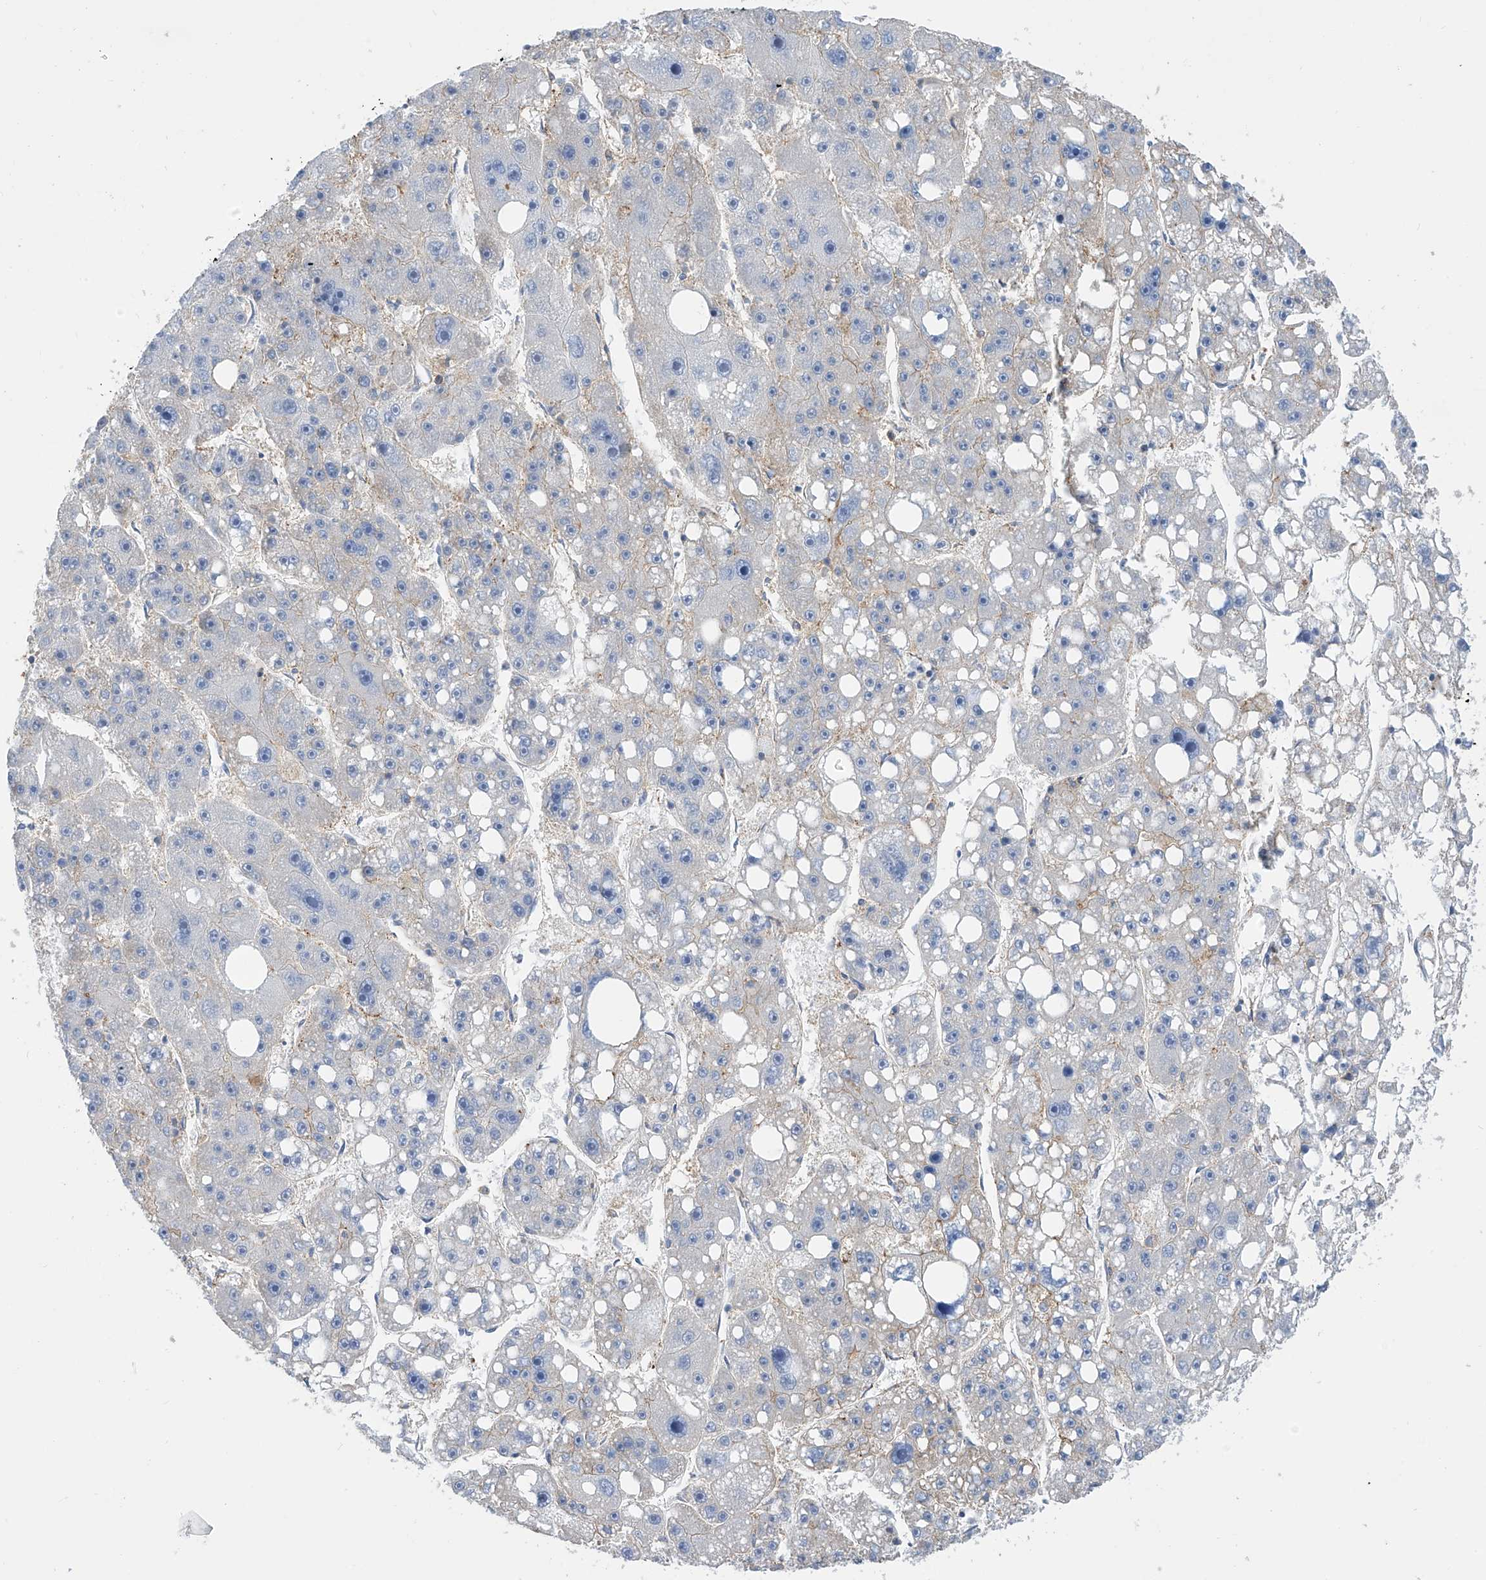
{"staining": {"intensity": "negative", "quantity": "none", "location": "none"}, "tissue": "liver cancer", "cell_type": "Tumor cells", "image_type": "cancer", "snomed": [{"axis": "morphology", "description": "Carcinoma, Hepatocellular, NOS"}, {"axis": "topography", "description": "Liver"}], "caption": "Immunohistochemistry (IHC) of human liver hepatocellular carcinoma demonstrates no expression in tumor cells. Brightfield microscopy of immunohistochemistry stained with DAB (3,3'-diaminobenzidine) (brown) and hematoxylin (blue), captured at high magnification.", "gene": "P2RX7", "patient": {"sex": "female", "age": 61}}